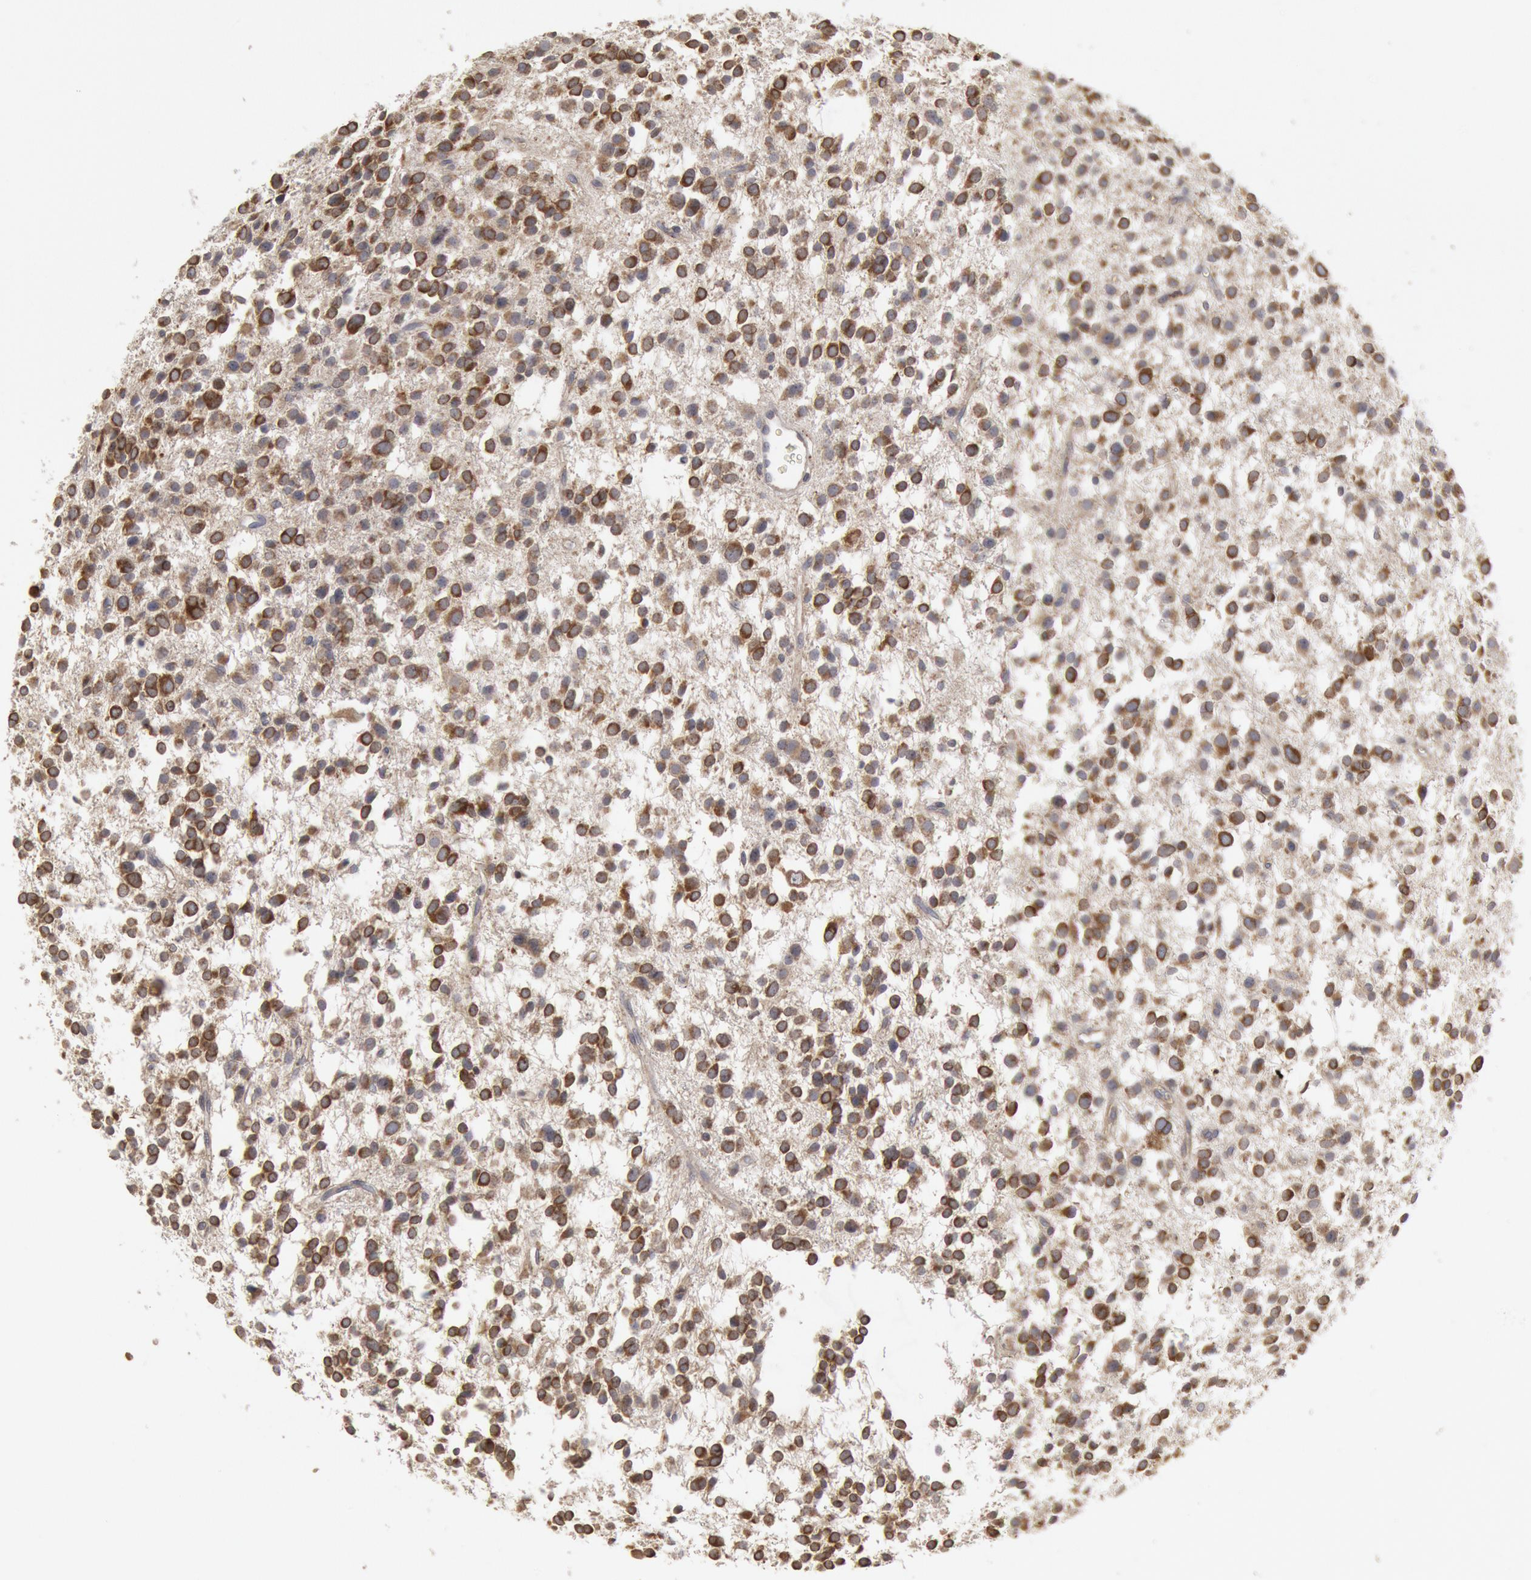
{"staining": {"intensity": "moderate", "quantity": "25%-75%", "location": "cytoplasmic/membranous"}, "tissue": "glioma", "cell_type": "Tumor cells", "image_type": "cancer", "snomed": [{"axis": "morphology", "description": "Glioma, malignant, Low grade"}, {"axis": "topography", "description": "Brain"}], "caption": "IHC of human malignant glioma (low-grade) demonstrates medium levels of moderate cytoplasmic/membranous staining in about 25%-75% of tumor cells.", "gene": "OSBPL8", "patient": {"sex": "female", "age": 36}}